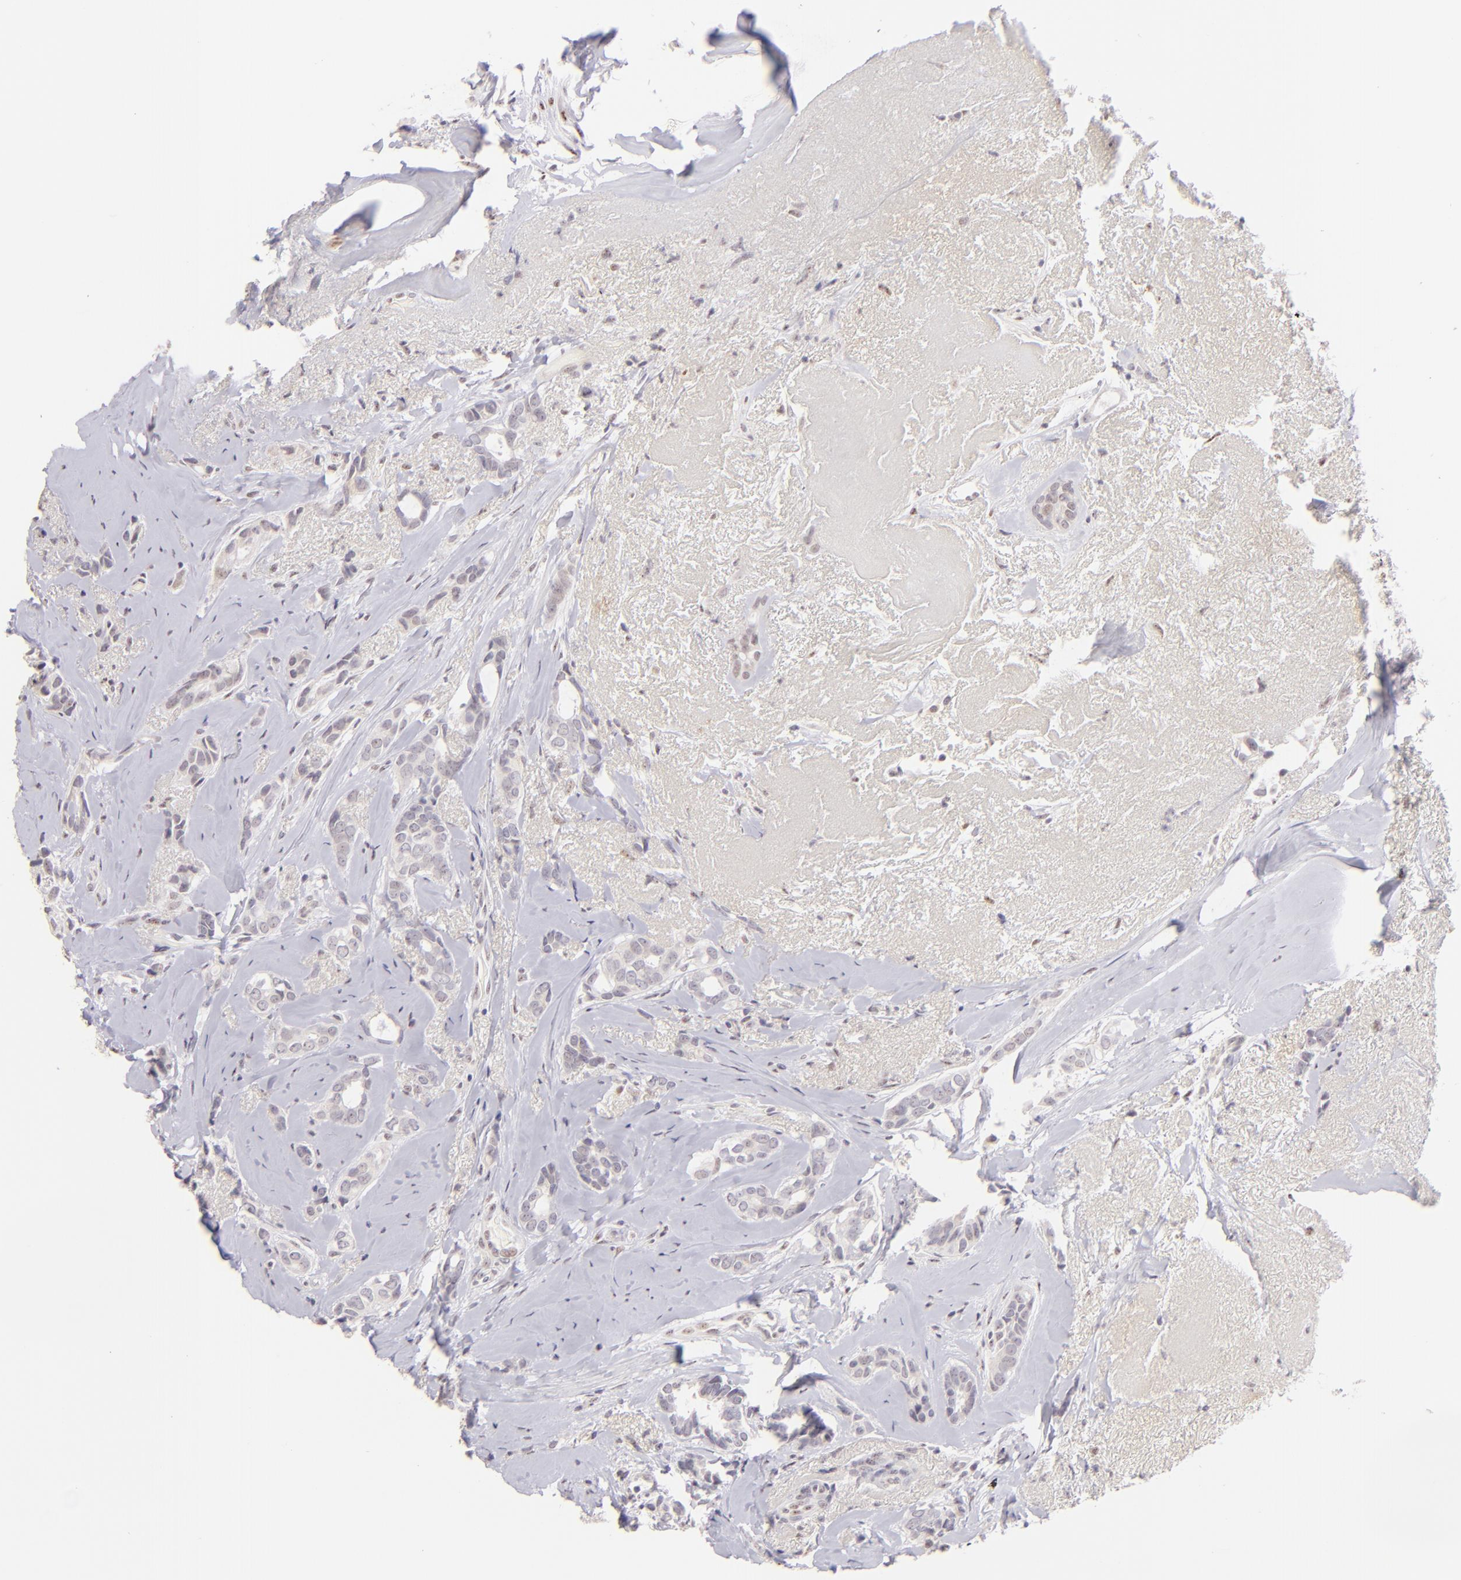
{"staining": {"intensity": "negative", "quantity": "none", "location": "none"}, "tissue": "breast cancer", "cell_type": "Tumor cells", "image_type": "cancer", "snomed": [{"axis": "morphology", "description": "Duct carcinoma"}, {"axis": "topography", "description": "Breast"}], "caption": "Immunohistochemistry (IHC) photomicrograph of intraductal carcinoma (breast) stained for a protein (brown), which exhibits no staining in tumor cells.", "gene": "MAGEA1", "patient": {"sex": "female", "age": 54}}